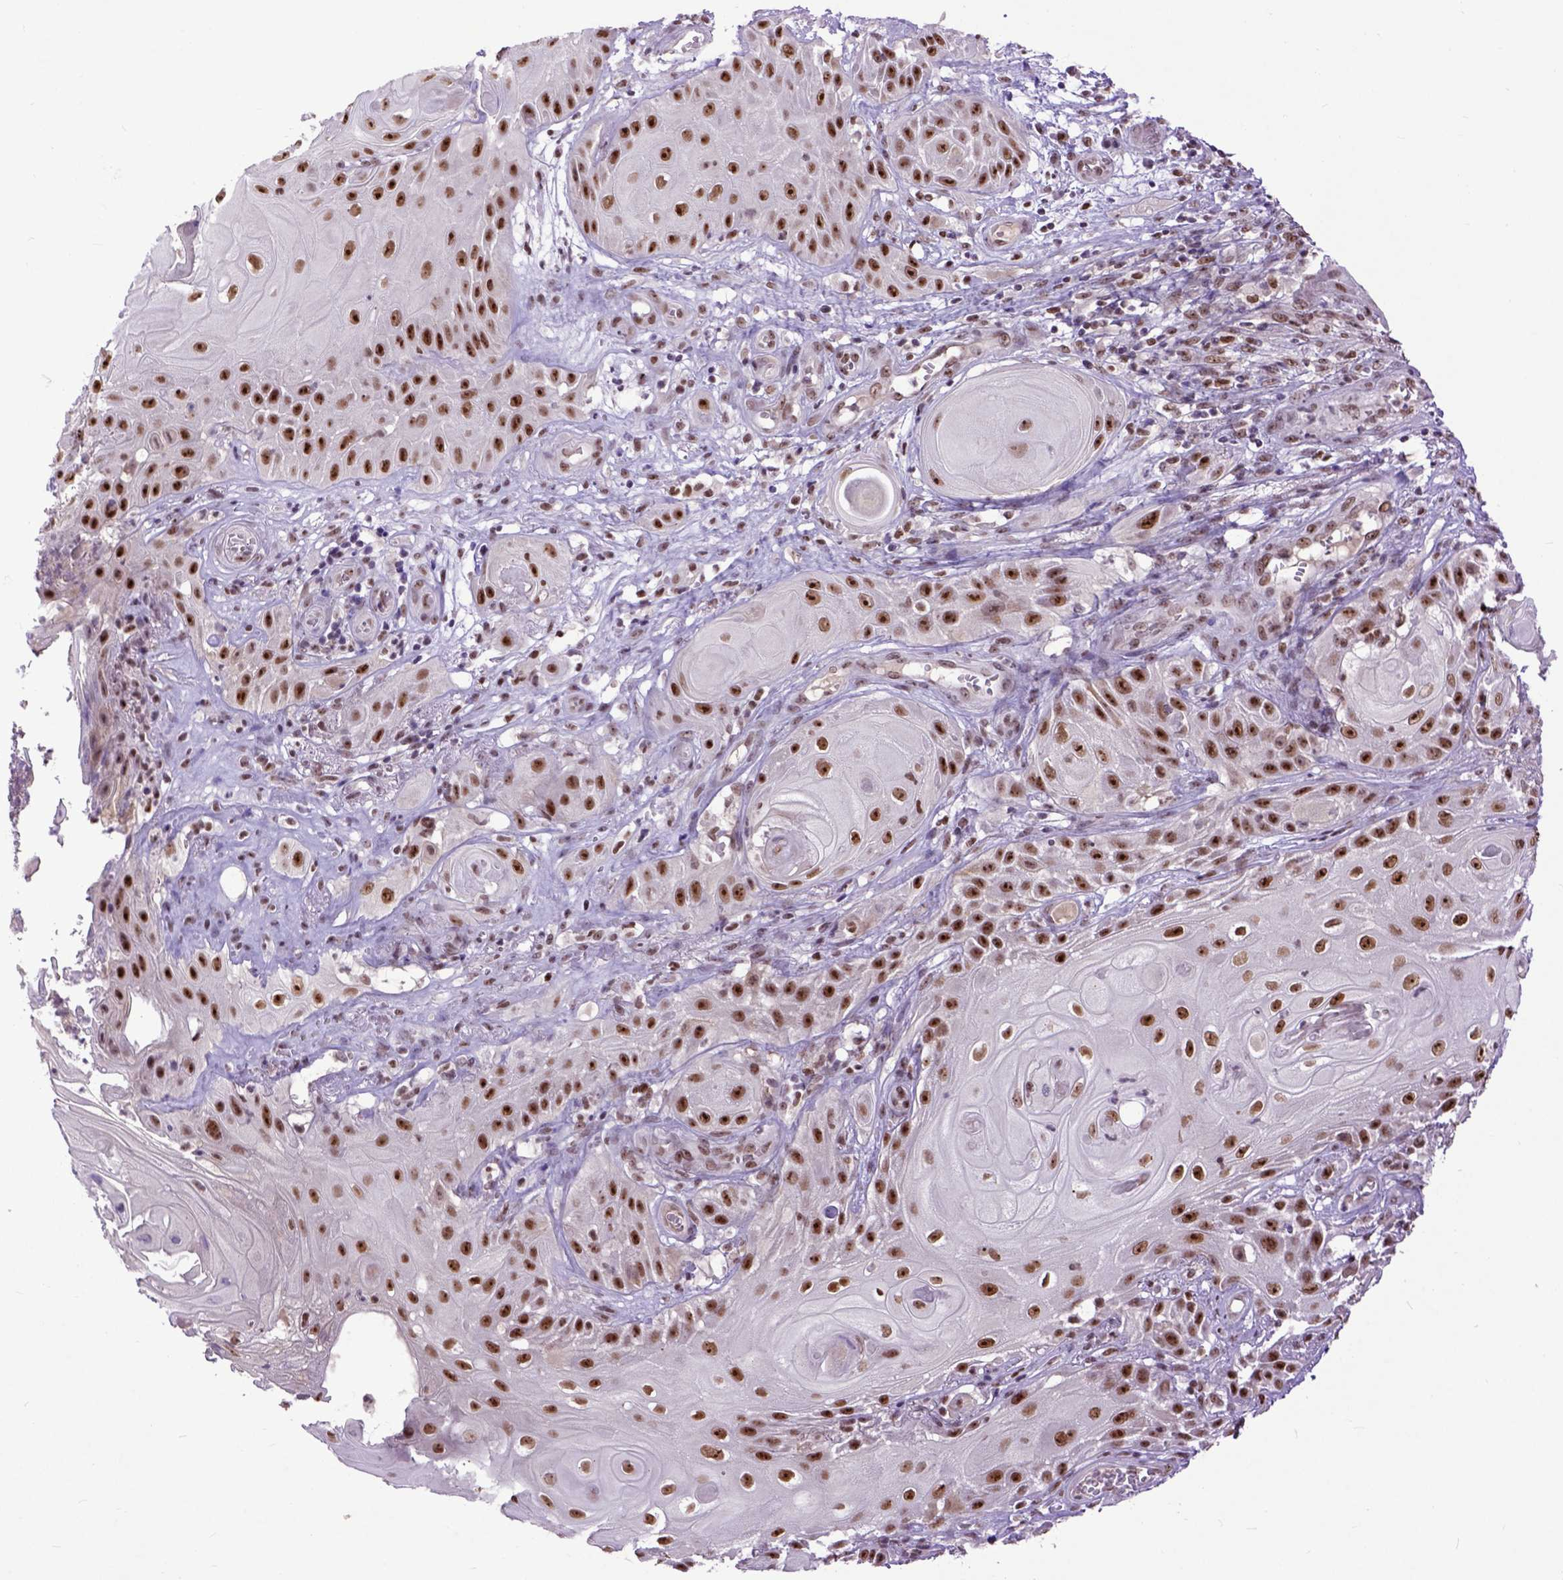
{"staining": {"intensity": "strong", "quantity": ">75%", "location": "nuclear"}, "tissue": "skin cancer", "cell_type": "Tumor cells", "image_type": "cancer", "snomed": [{"axis": "morphology", "description": "Squamous cell carcinoma, NOS"}, {"axis": "topography", "description": "Skin"}], "caption": "High-power microscopy captured an IHC photomicrograph of skin squamous cell carcinoma, revealing strong nuclear staining in approximately >75% of tumor cells.", "gene": "RCC2", "patient": {"sex": "male", "age": 62}}